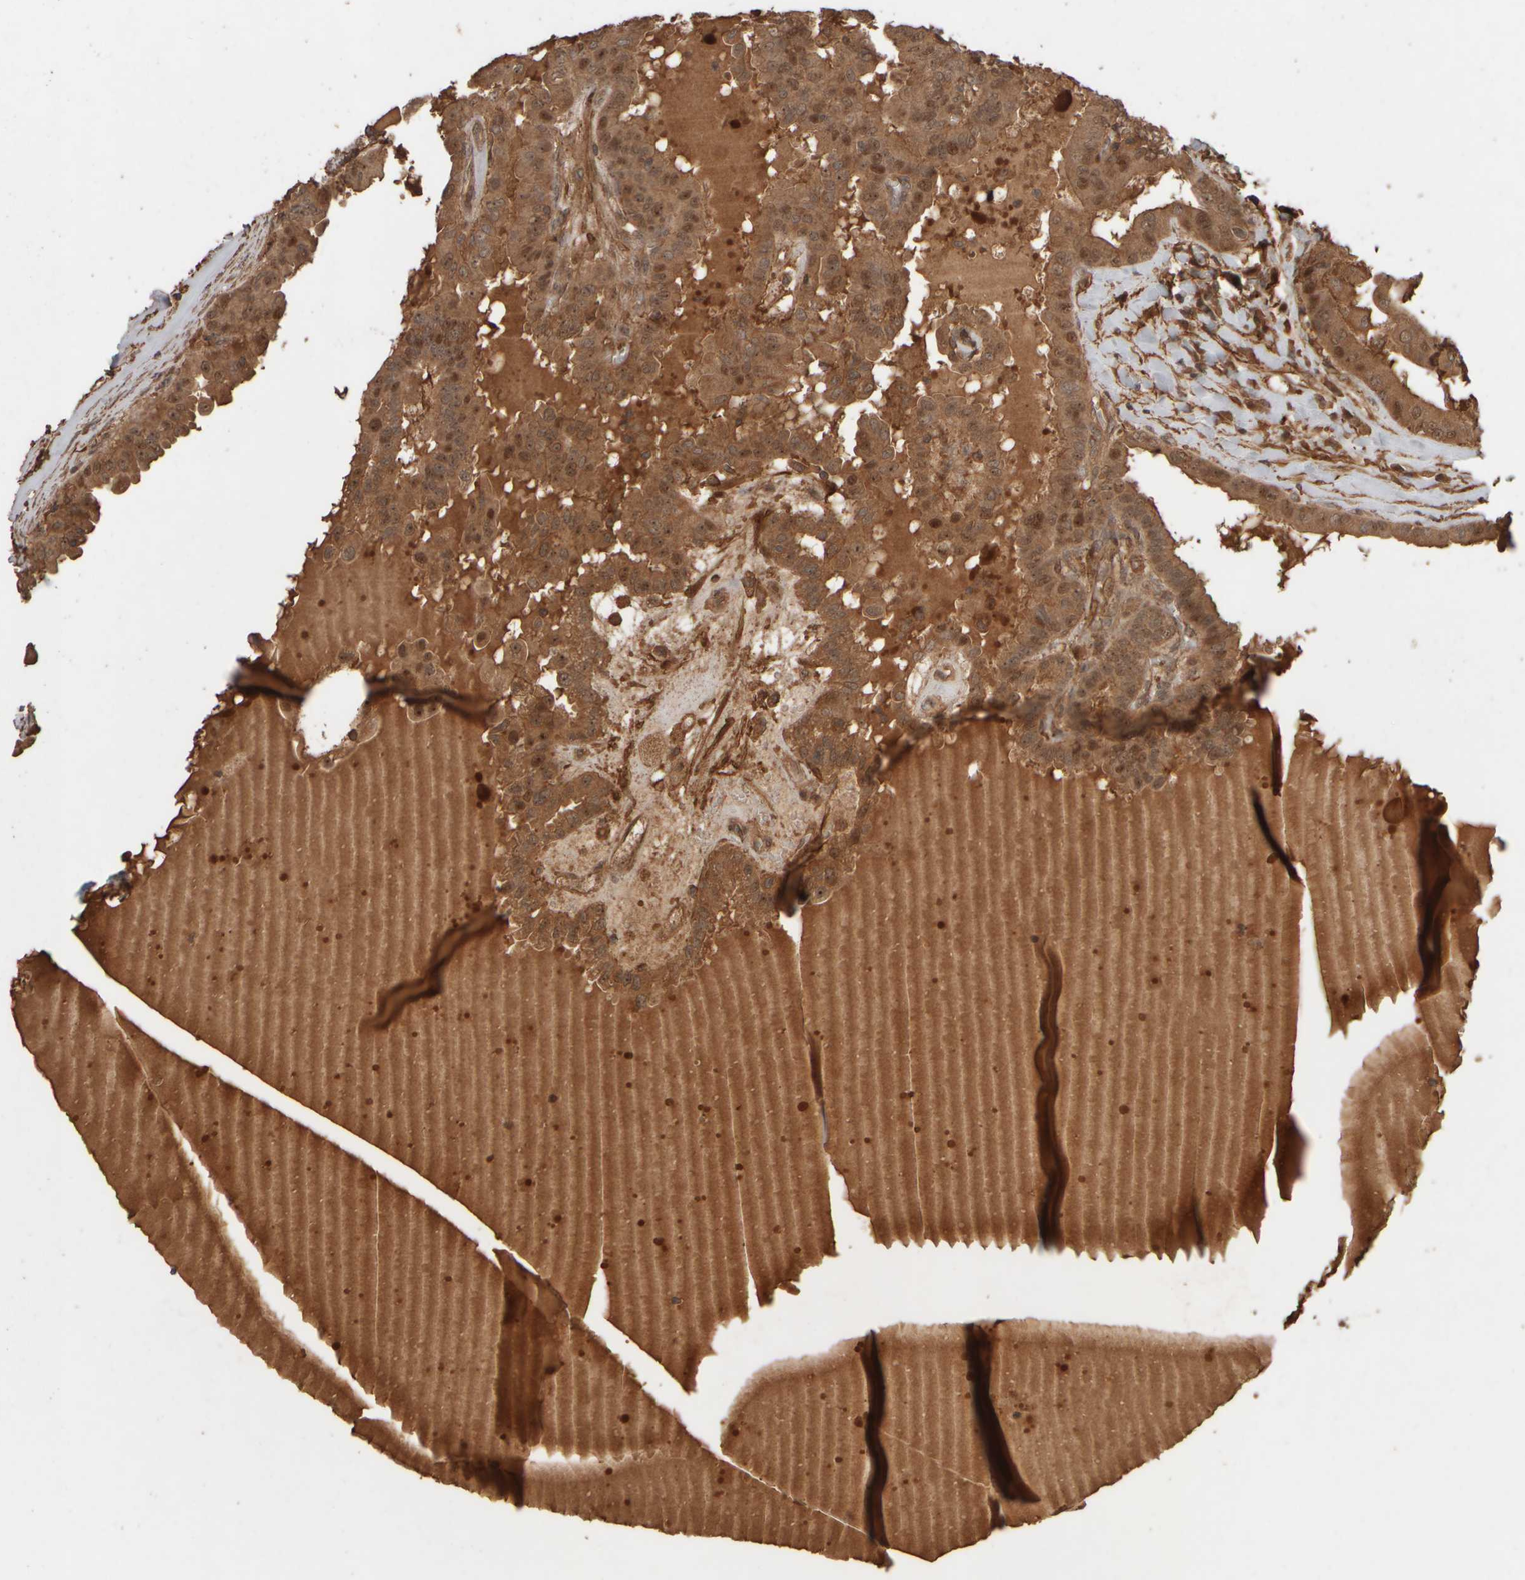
{"staining": {"intensity": "strong", "quantity": ">75%", "location": "cytoplasmic/membranous,nuclear"}, "tissue": "thyroid cancer", "cell_type": "Tumor cells", "image_type": "cancer", "snomed": [{"axis": "morphology", "description": "Papillary adenocarcinoma, NOS"}, {"axis": "topography", "description": "Thyroid gland"}], "caption": "IHC (DAB) staining of thyroid cancer (papillary adenocarcinoma) reveals strong cytoplasmic/membranous and nuclear protein positivity in about >75% of tumor cells.", "gene": "SPHK1", "patient": {"sex": "male", "age": 33}}